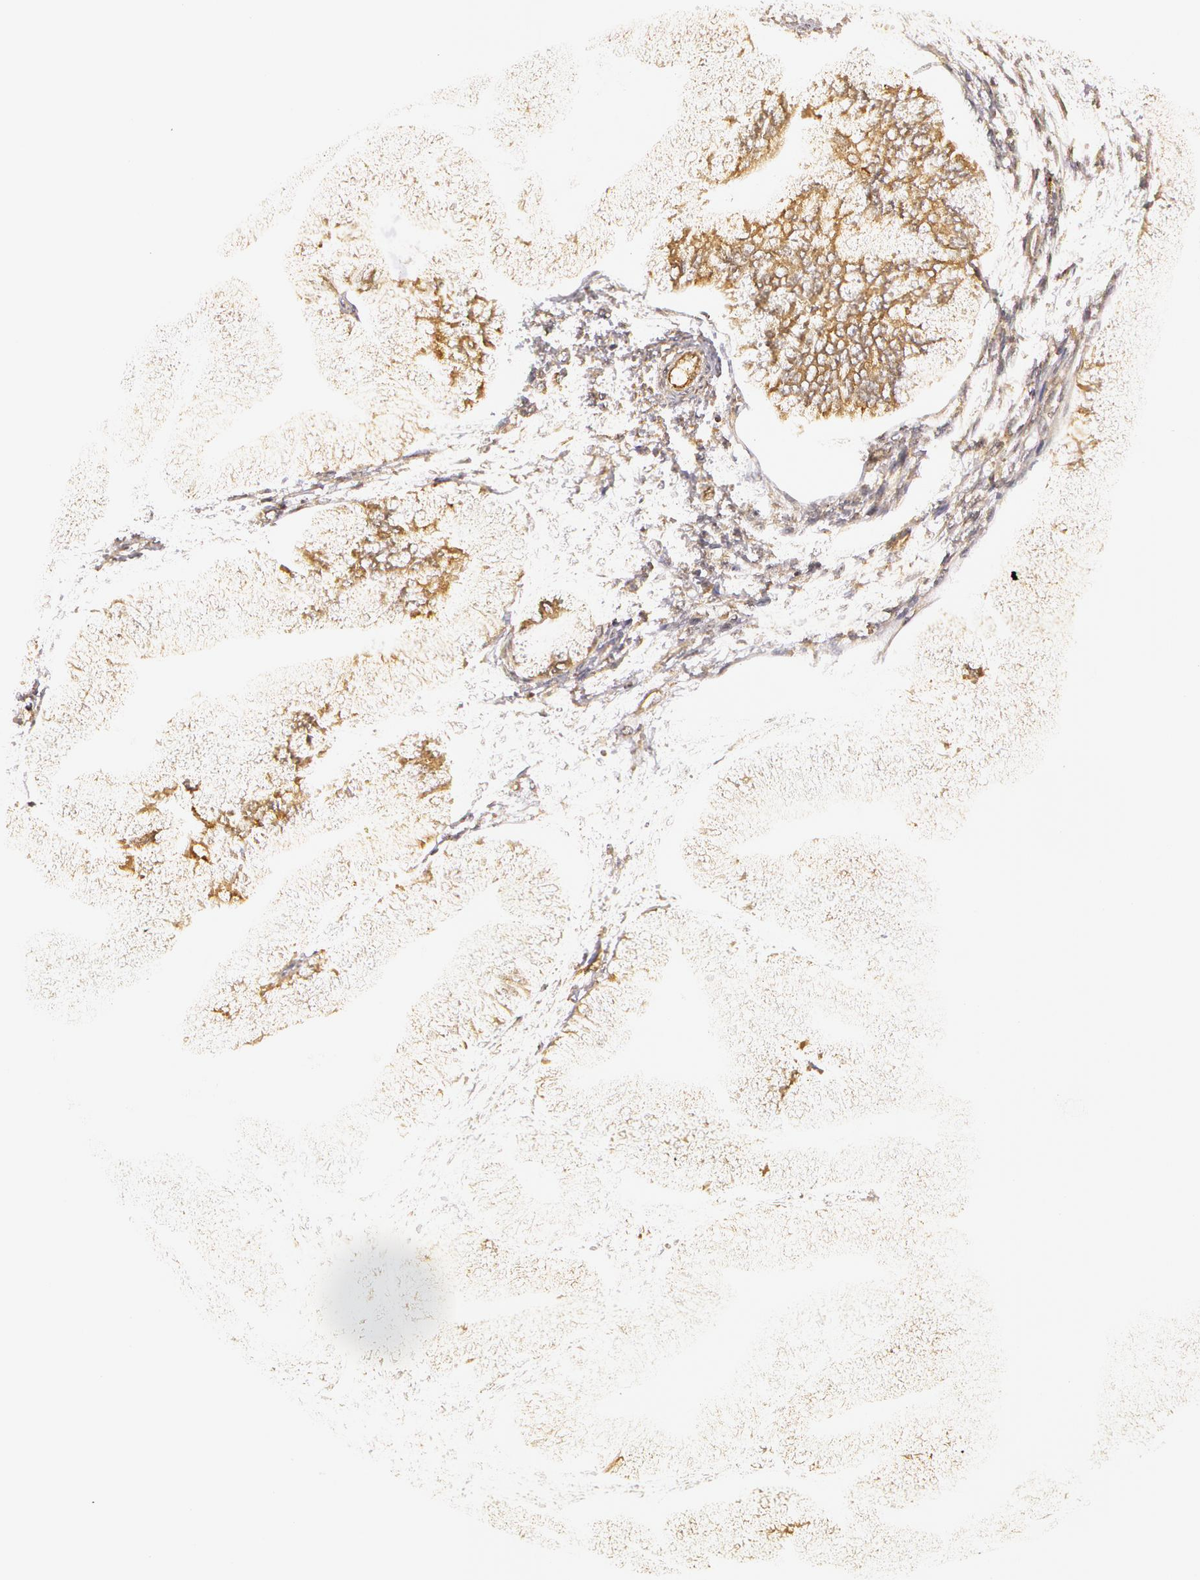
{"staining": {"intensity": "moderate", "quantity": ">75%", "location": "cytoplasmic/membranous"}, "tissue": "endometrial cancer", "cell_type": "Tumor cells", "image_type": "cancer", "snomed": [{"axis": "morphology", "description": "Adenocarcinoma, NOS"}, {"axis": "topography", "description": "Endometrium"}], "caption": "Tumor cells show medium levels of moderate cytoplasmic/membranous expression in approximately >75% of cells in human adenocarcinoma (endometrial). The protein of interest is stained brown, and the nuclei are stained in blue (DAB IHC with brightfield microscopy, high magnification).", "gene": "ASCC2", "patient": {"sex": "female", "age": 51}}